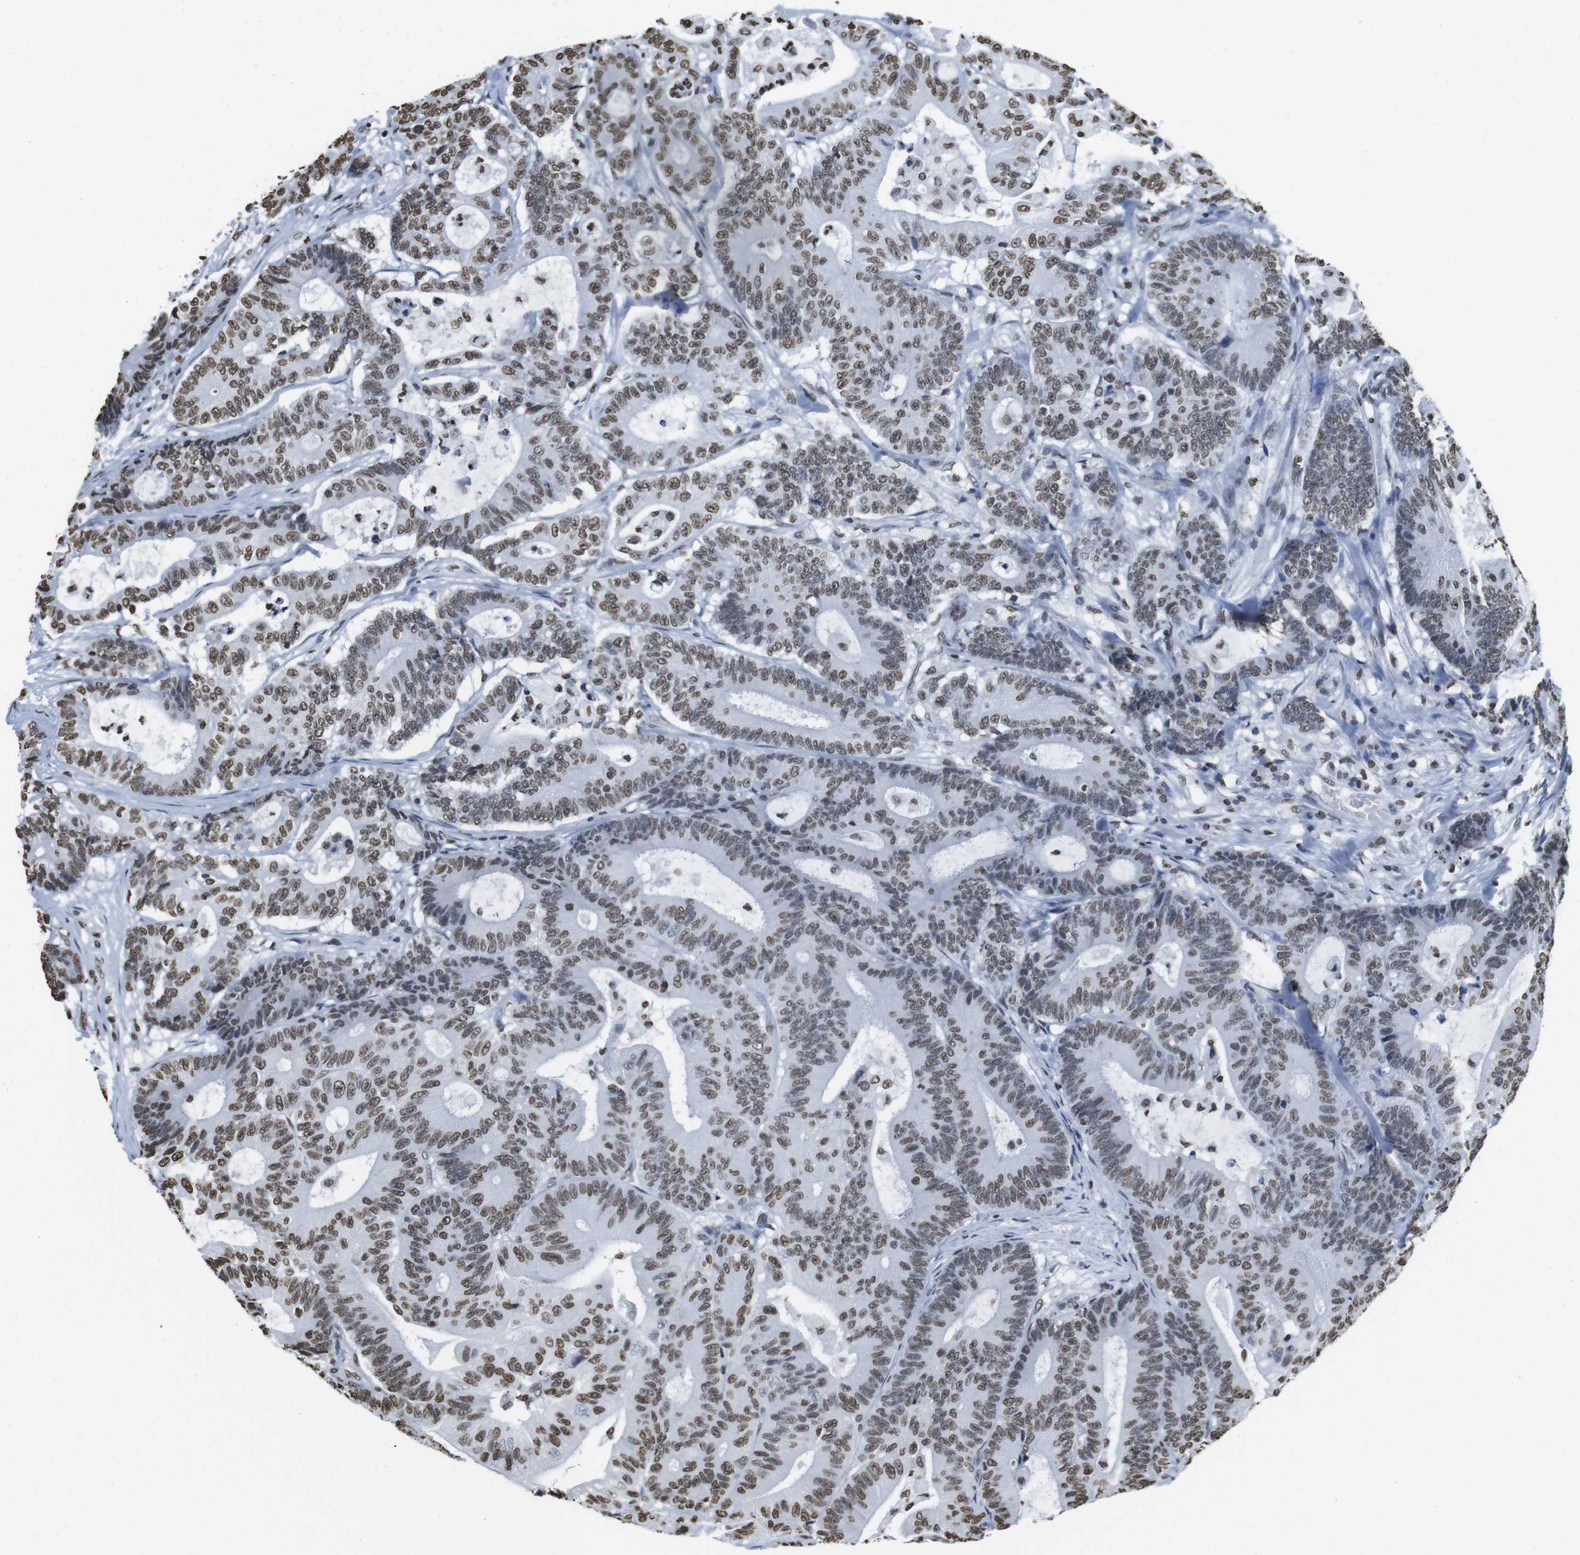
{"staining": {"intensity": "weak", "quantity": ">75%", "location": "nuclear"}, "tissue": "colorectal cancer", "cell_type": "Tumor cells", "image_type": "cancer", "snomed": [{"axis": "morphology", "description": "Adenocarcinoma, NOS"}, {"axis": "topography", "description": "Colon"}], "caption": "IHC image of neoplastic tissue: adenocarcinoma (colorectal) stained using immunohistochemistry displays low levels of weak protein expression localized specifically in the nuclear of tumor cells, appearing as a nuclear brown color.", "gene": "BSX", "patient": {"sex": "female", "age": 84}}